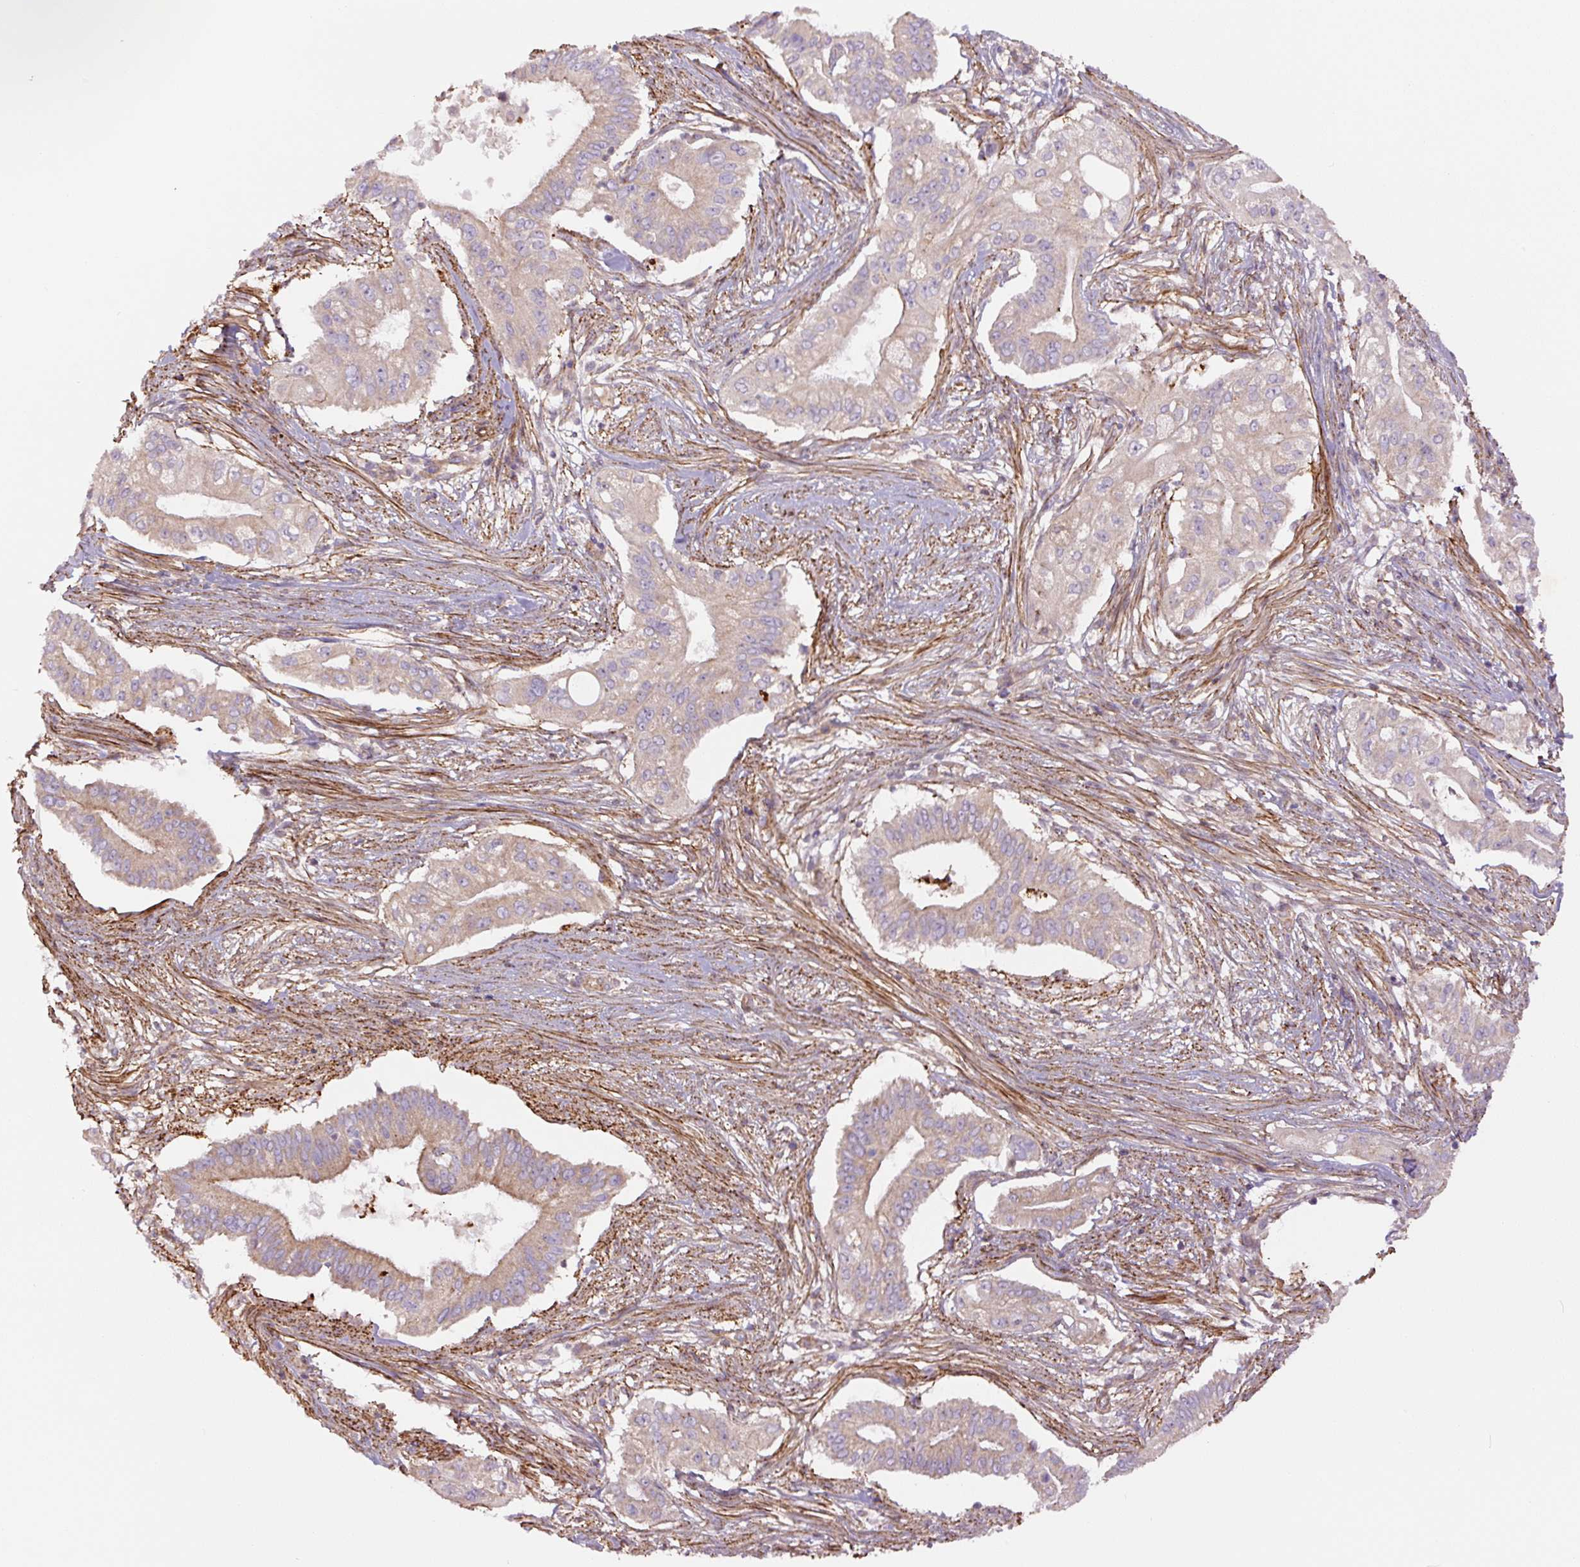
{"staining": {"intensity": "weak", "quantity": "<25%", "location": "cytoplasmic/membranous"}, "tissue": "pancreatic cancer", "cell_type": "Tumor cells", "image_type": "cancer", "snomed": [{"axis": "morphology", "description": "Adenocarcinoma, NOS"}, {"axis": "topography", "description": "Pancreas"}], "caption": "Adenocarcinoma (pancreatic) was stained to show a protein in brown. There is no significant expression in tumor cells. (Brightfield microscopy of DAB IHC at high magnification).", "gene": "CCNI2", "patient": {"sex": "female", "age": 68}}